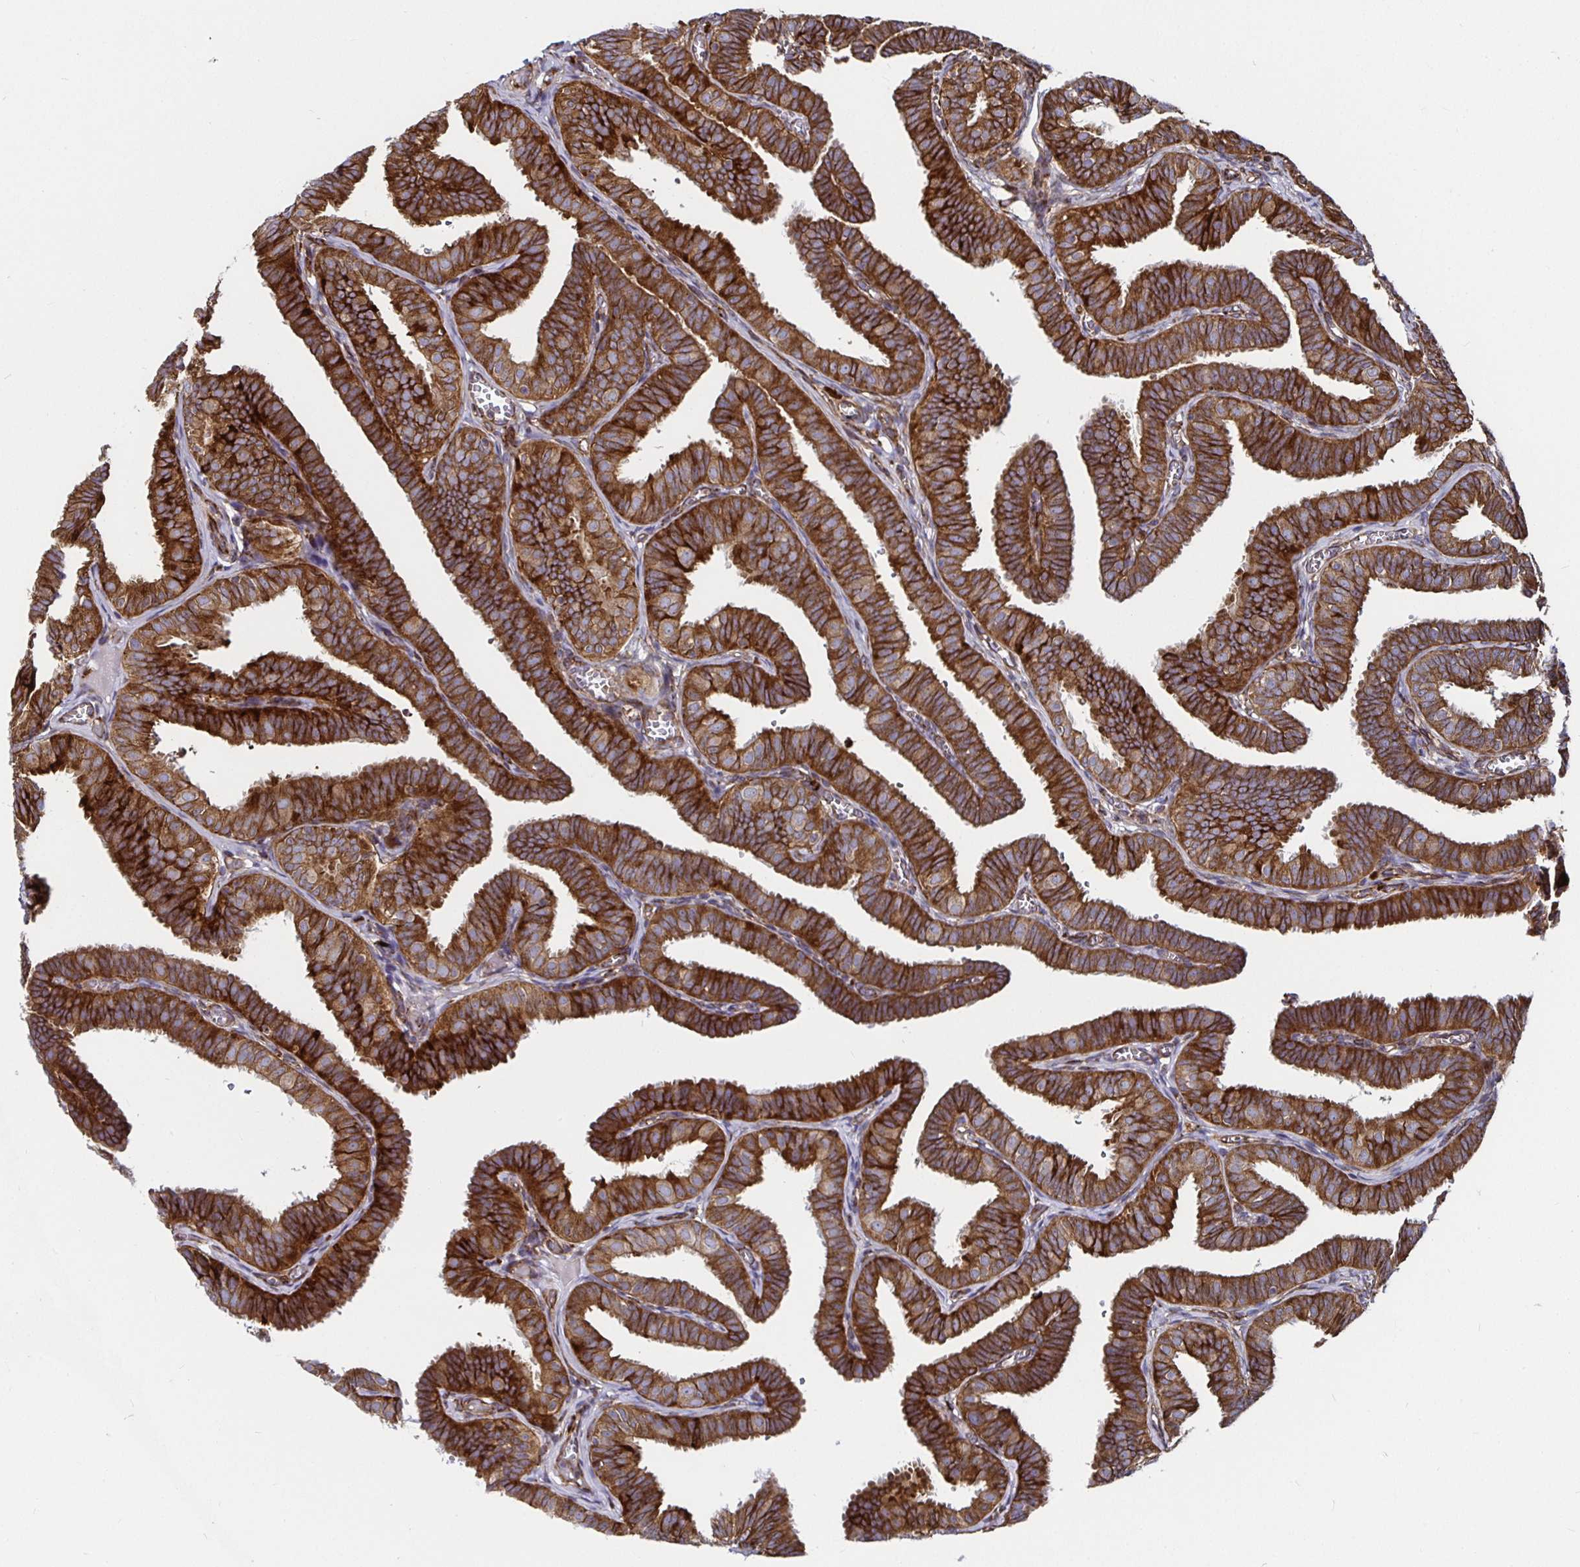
{"staining": {"intensity": "strong", "quantity": ">75%", "location": "cytoplasmic/membranous"}, "tissue": "fallopian tube", "cell_type": "Glandular cells", "image_type": "normal", "snomed": [{"axis": "morphology", "description": "Normal tissue, NOS"}, {"axis": "topography", "description": "Fallopian tube"}], "caption": "The histopathology image reveals staining of unremarkable fallopian tube, revealing strong cytoplasmic/membranous protein staining (brown color) within glandular cells.", "gene": "SMYD3", "patient": {"sex": "female", "age": 25}}